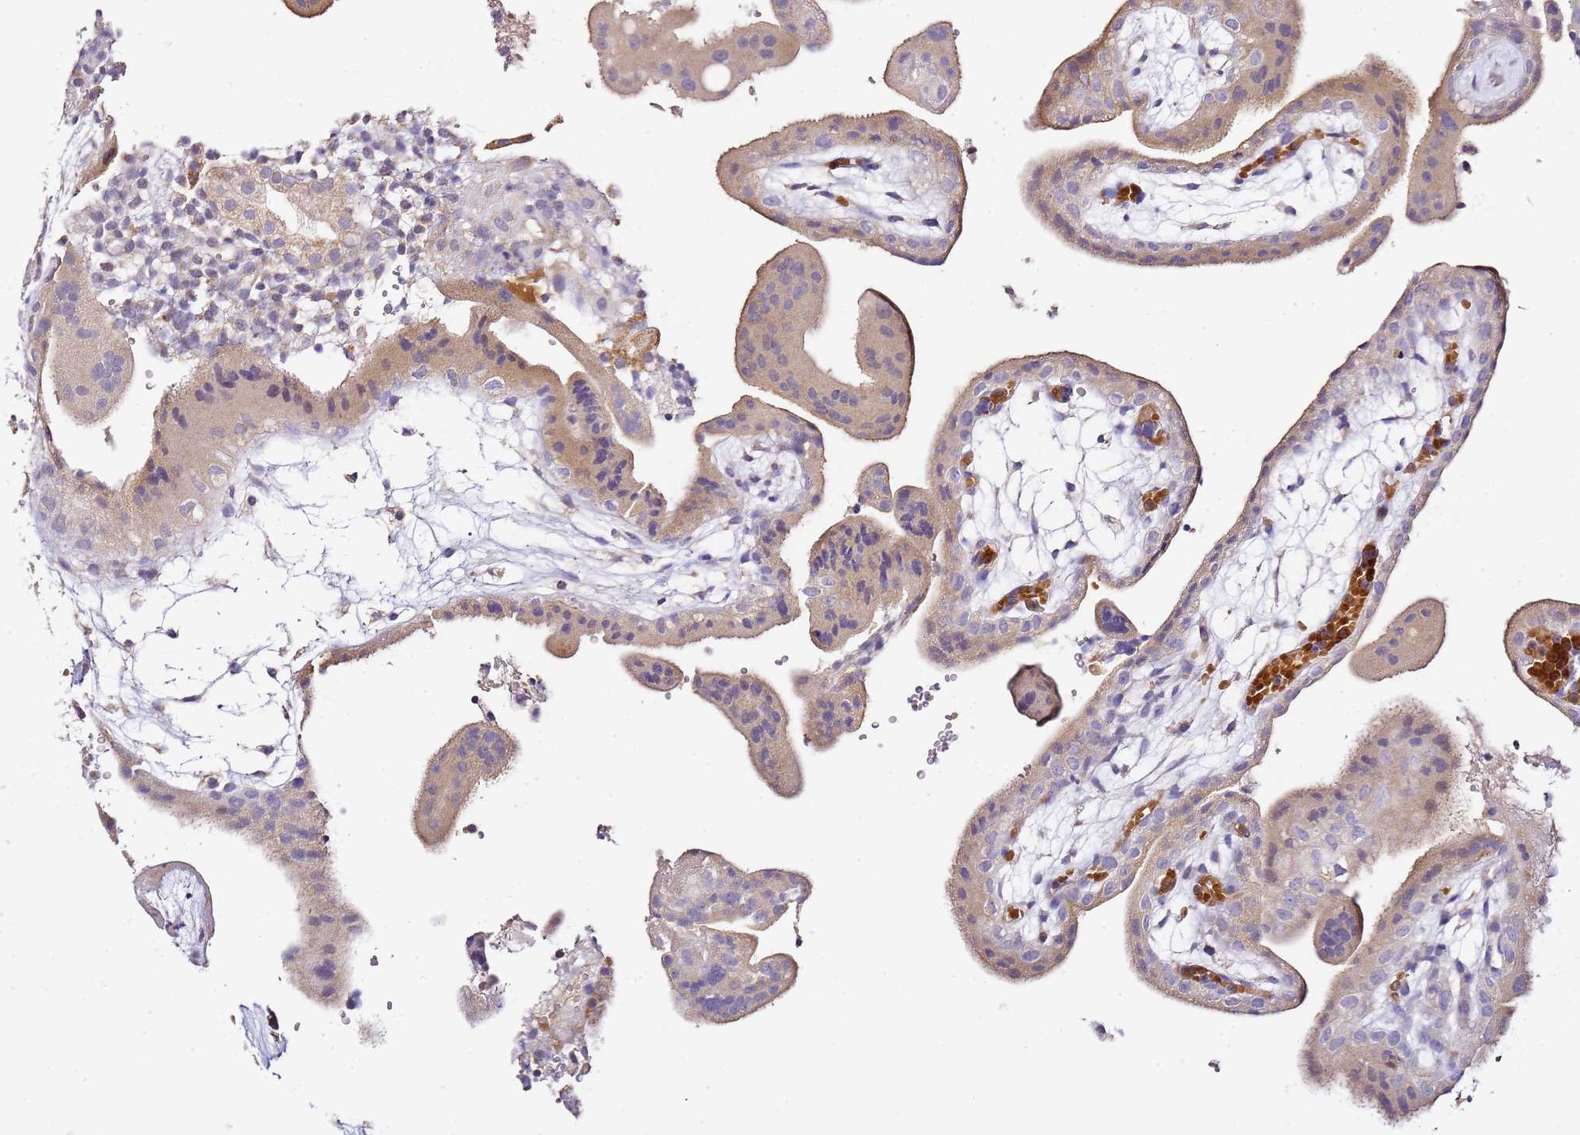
{"staining": {"intensity": "negative", "quantity": "none", "location": "none"}, "tissue": "placenta", "cell_type": "Decidual cells", "image_type": "normal", "snomed": [{"axis": "morphology", "description": "Normal tissue, NOS"}, {"axis": "topography", "description": "Placenta"}], "caption": "This is an immunohistochemistry (IHC) micrograph of benign placenta. There is no positivity in decidual cells.", "gene": "OR2B11", "patient": {"sex": "female", "age": 18}}